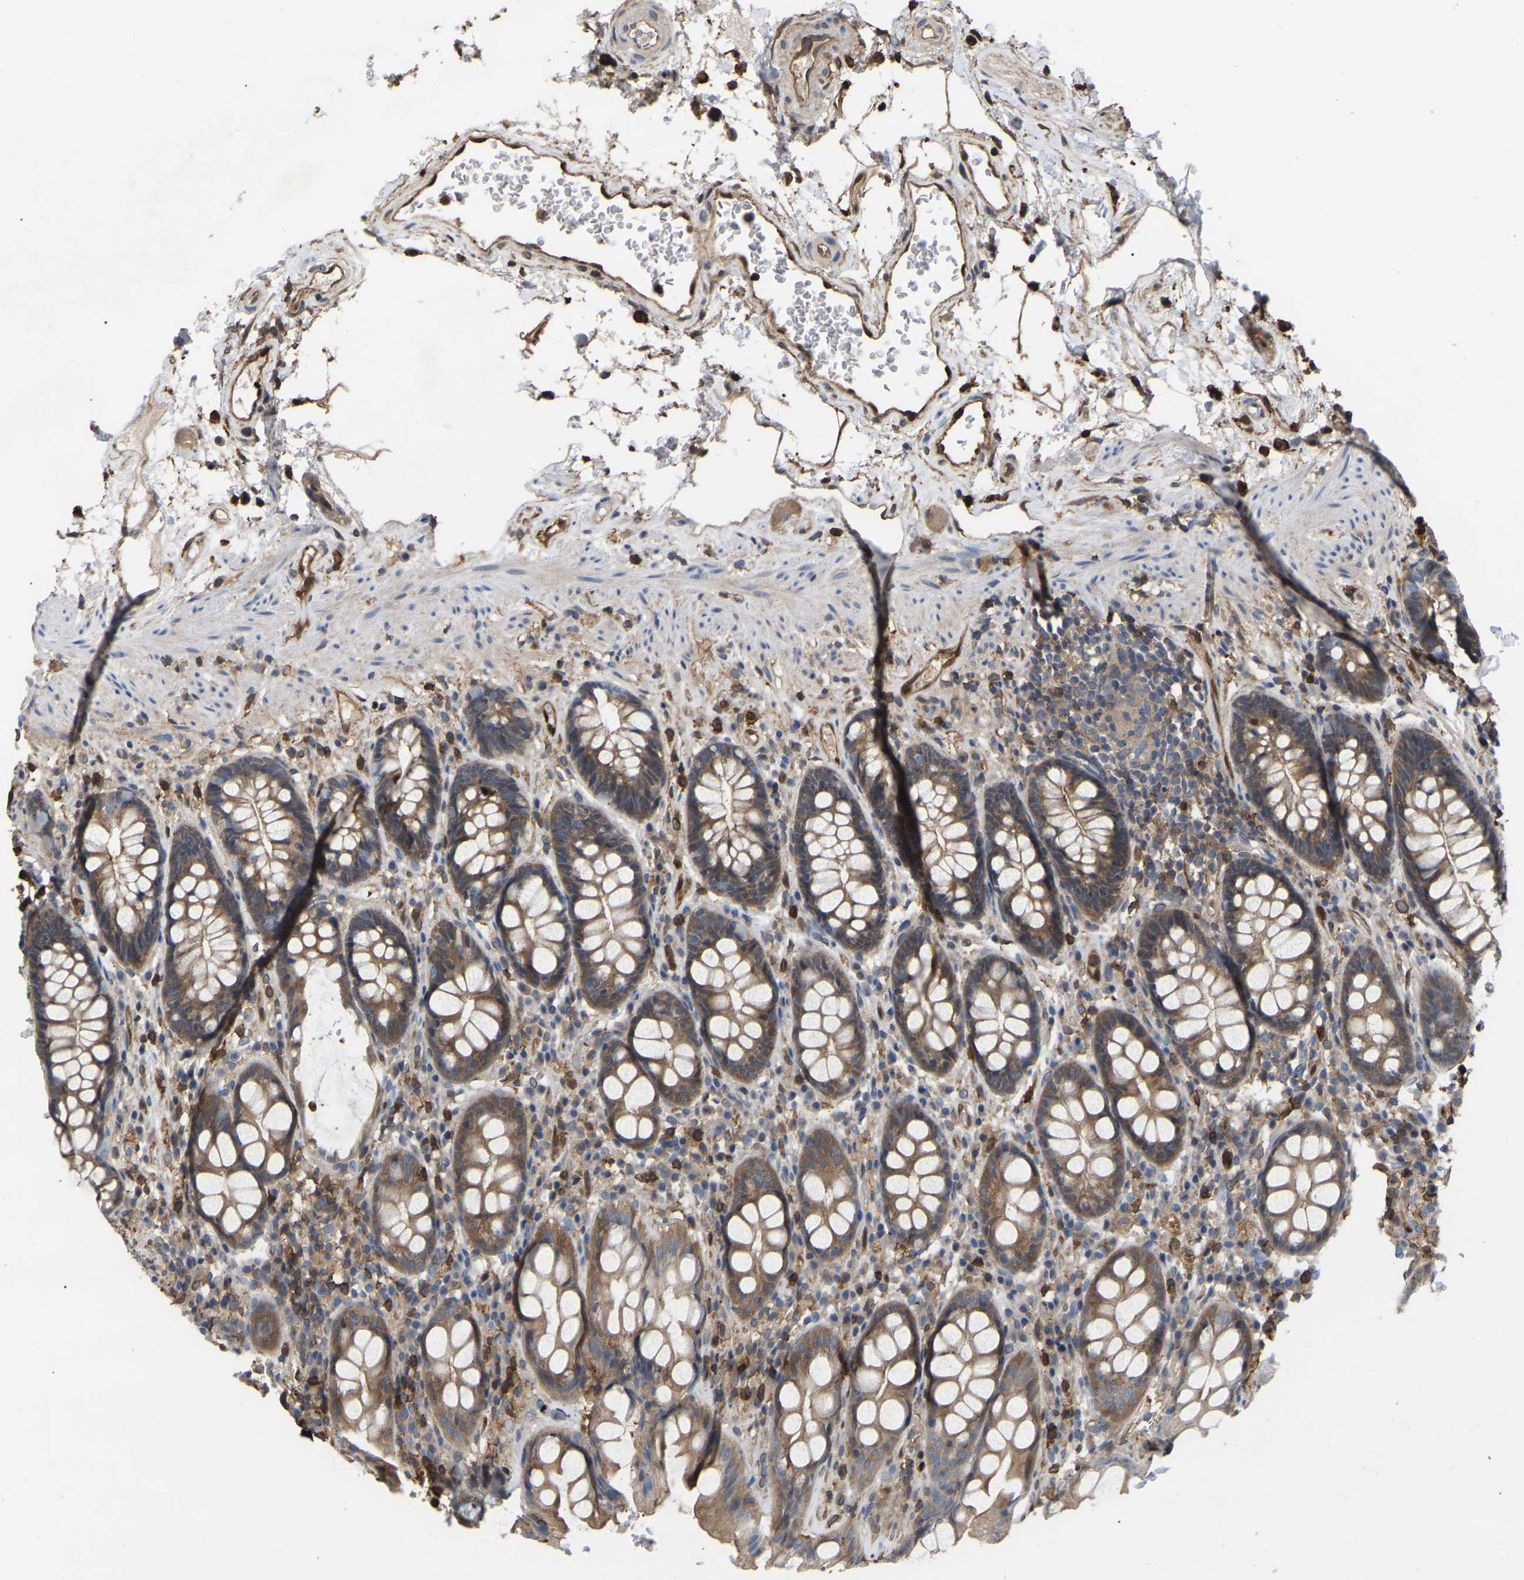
{"staining": {"intensity": "moderate", "quantity": ">75%", "location": "cytoplasmic/membranous"}, "tissue": "rectum", "cell_type": "Glandular cells", "image_type": "normal", "snomed": [{"axis": "morphology", "description": "Normal tissue, NOS"}, {"axis": "topography", "description": "Rectum"}], "caption": "Rectum was stained to show a protein in brown. There is medium levels of moderate cytoplasmic/membranous positivity in about >75% of glandular cells.", "gene": "CIT", "patient": {"sex": "male", "age": 64}}